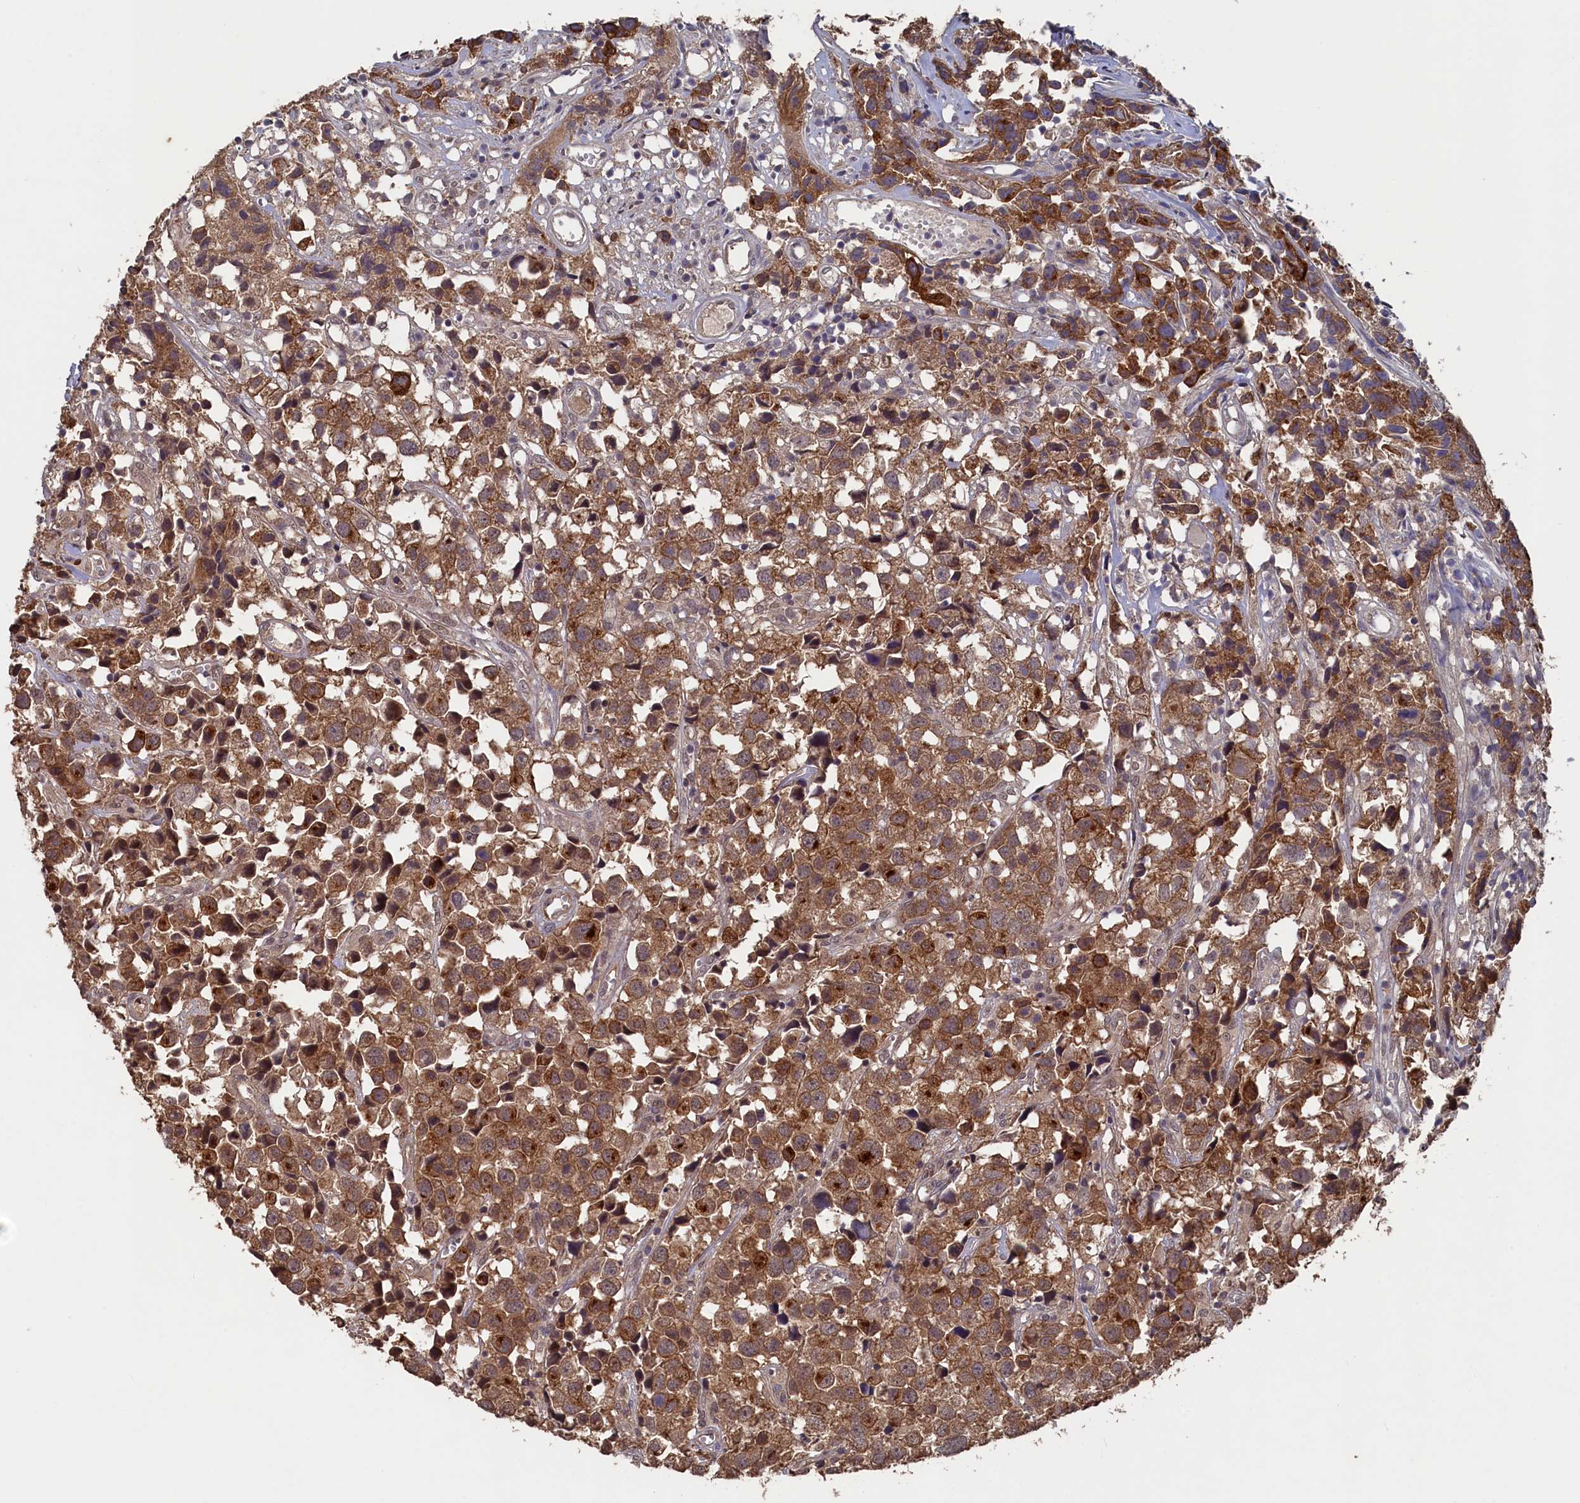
{"staining": {"intensity": "strong", "quantity": ">75%", "location": "cytoplasmic/membranous"}, "tissue": "urothelial cancer", "cell_type": "Tumor cells", "image_type": "cancer", "snomed": [{"axis": "morphology", "description": "Urothelial carcinoma, High grade"}, {"axis": "topography", "description": "Urinary bladder"}], "caption": "Urothelial carcinoma (high-grade) stained with a protein marker displays strong staining in tumor cells.", "gene": "TMC5", "patient": {"sex": "female", "age": 75}}